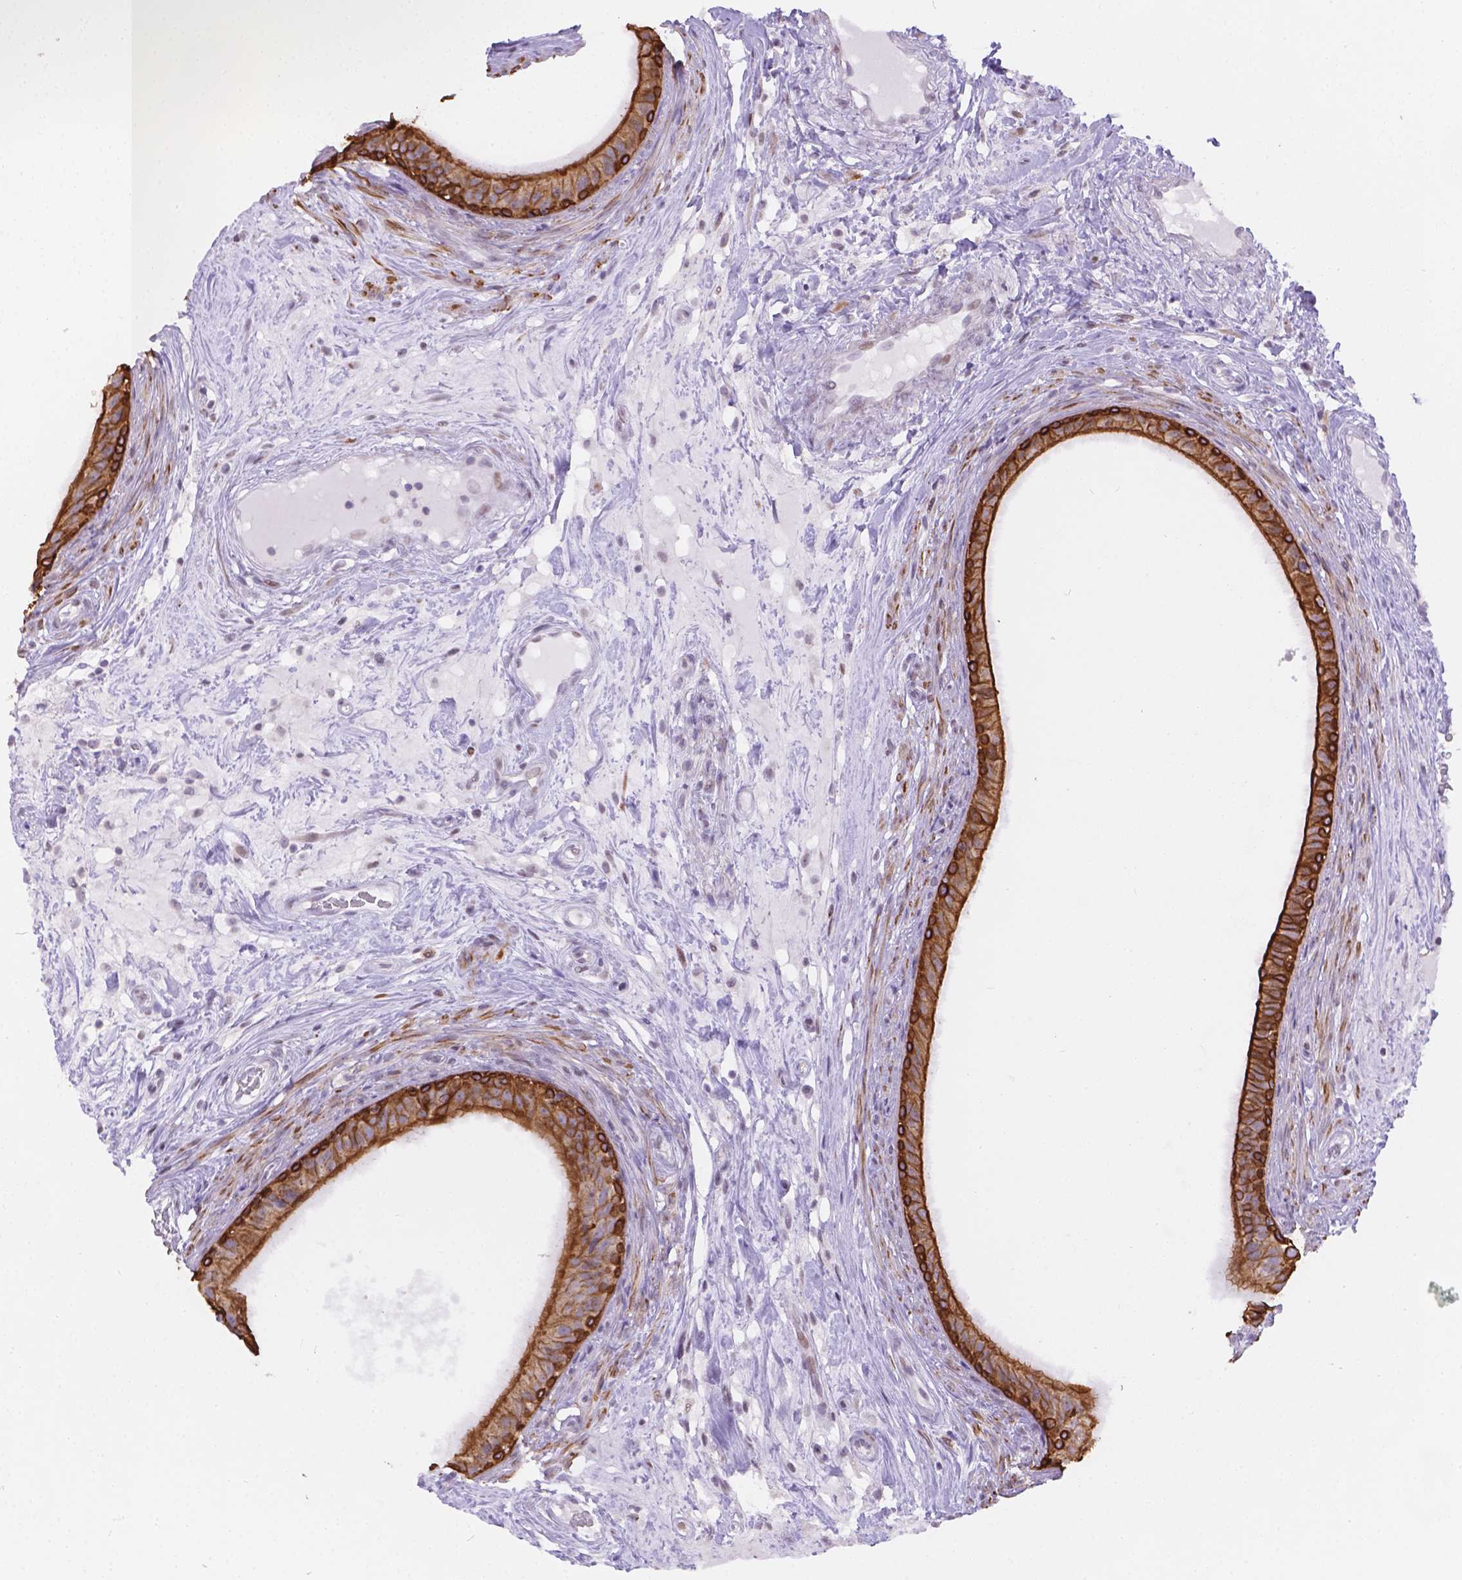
{"staining": {"intensity": "strong", "quantity": "25%-75%", "location": "cytoplasmic/membranous"}, "tissue": "epididymis", "cell_type": "Glandular cells", "image_type": "normal", "snomed": [{"axis": "morphology", "description": "Normal tissue, NOS"}, {"axis": "topography", "description": "Epididymis"}], "caption": "A brown stain shows strong cytoplasmic/membranous expression of a protein in glandular cells of benign epididymis. The staining is performed using DAB brown chromogen to label protein expression. The nuclei are counter-stained blue using hematoxylin.", "gene": "DMWD", "patient": {"sex": "male", "age": 59}}